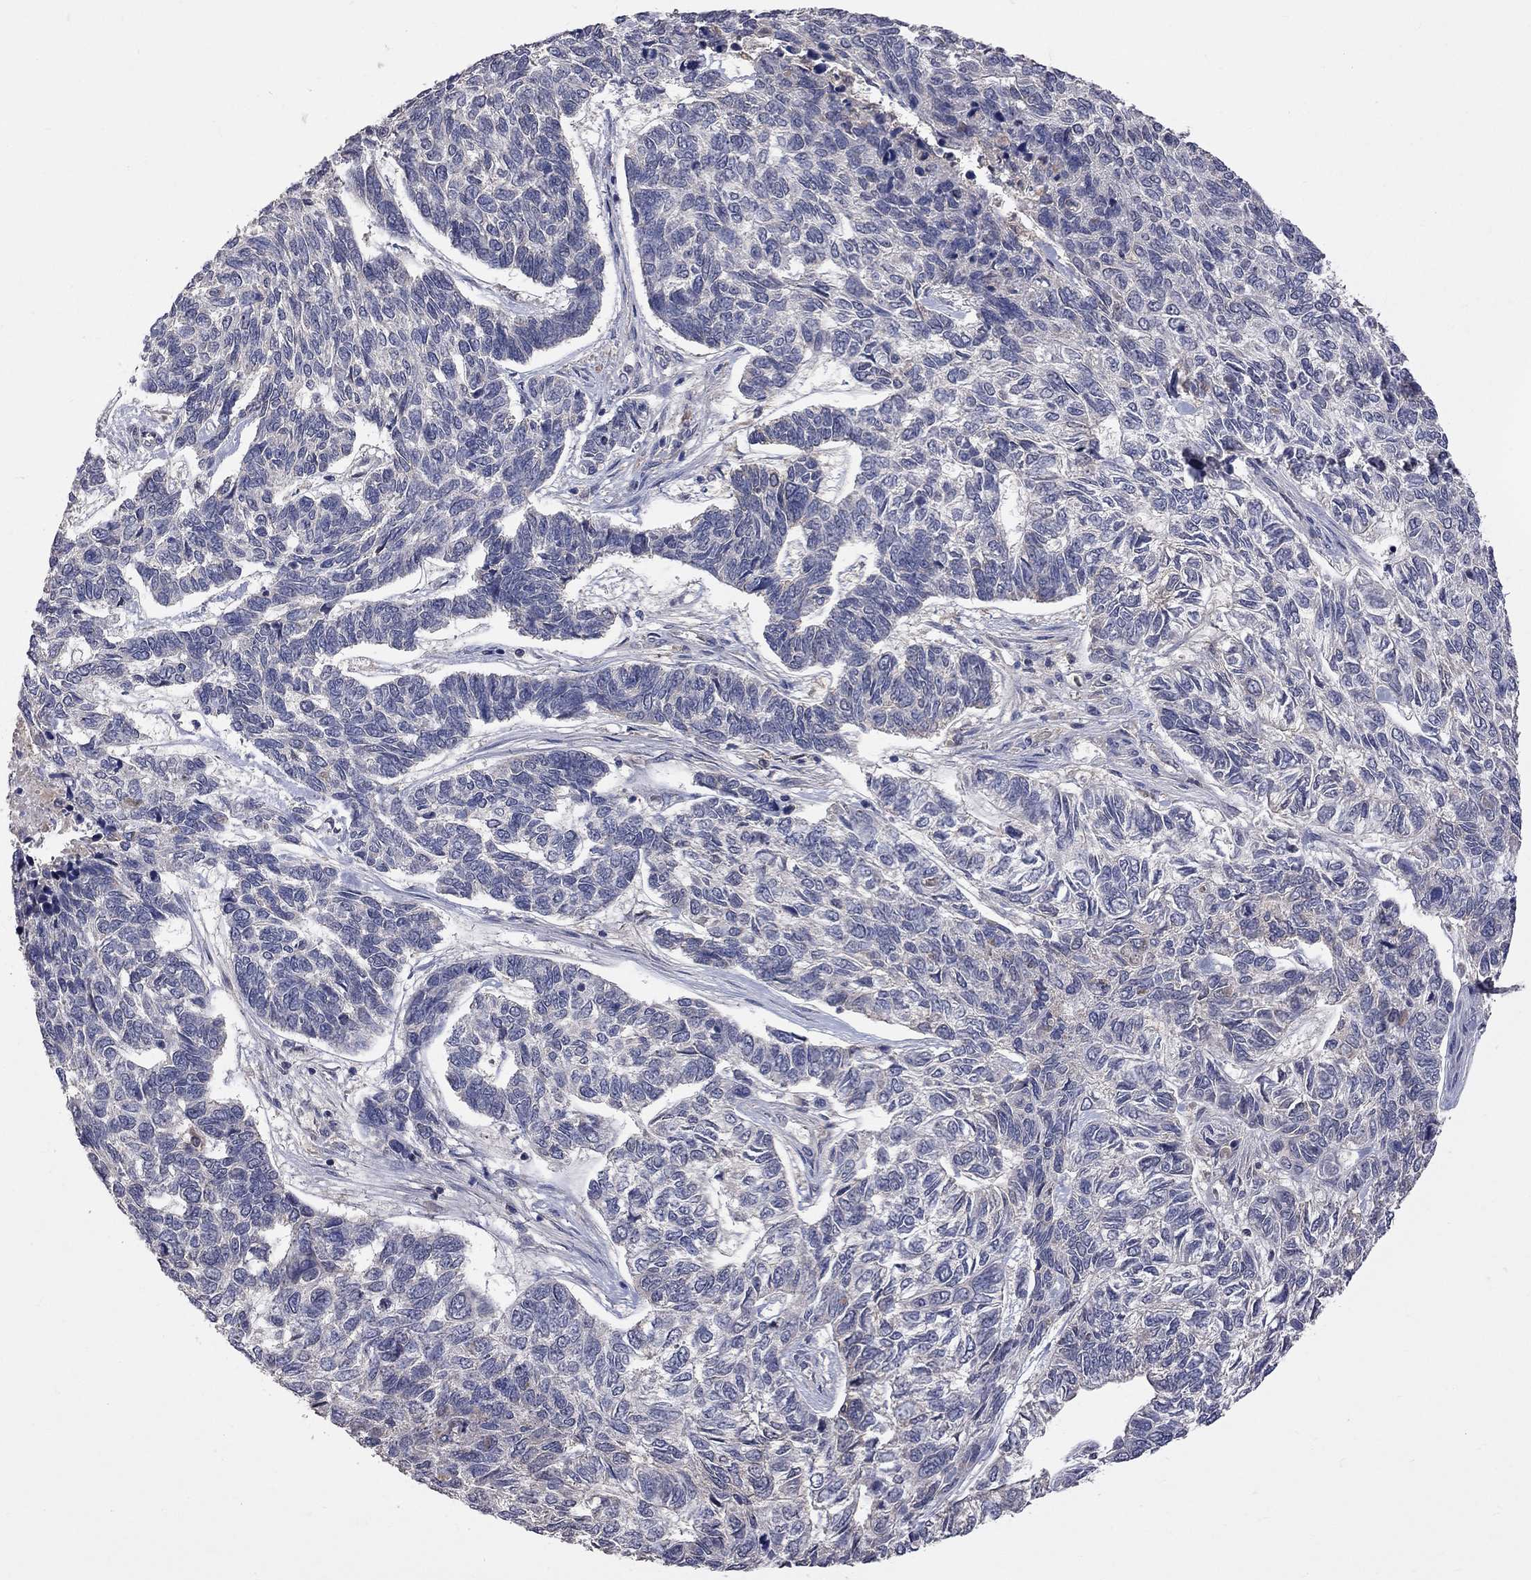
{"staining": {"intensity": "negative", "quantity": "none", "location": "none"}, "tissue": "skin cancer", "cell_type": "Tumor cells", "image_type": "cancer", "snomed": [{"axis": "morphology", "description": "Basal cell carcinoma"}, {"axis": "topography", "description": "Skin"}], "caption": "The photomicrograph displays no significant staining in tumor cells of basal cell carcinoma (skin).", "gene": "HTR6", "patient": {"sex": "female", "age": 65}}